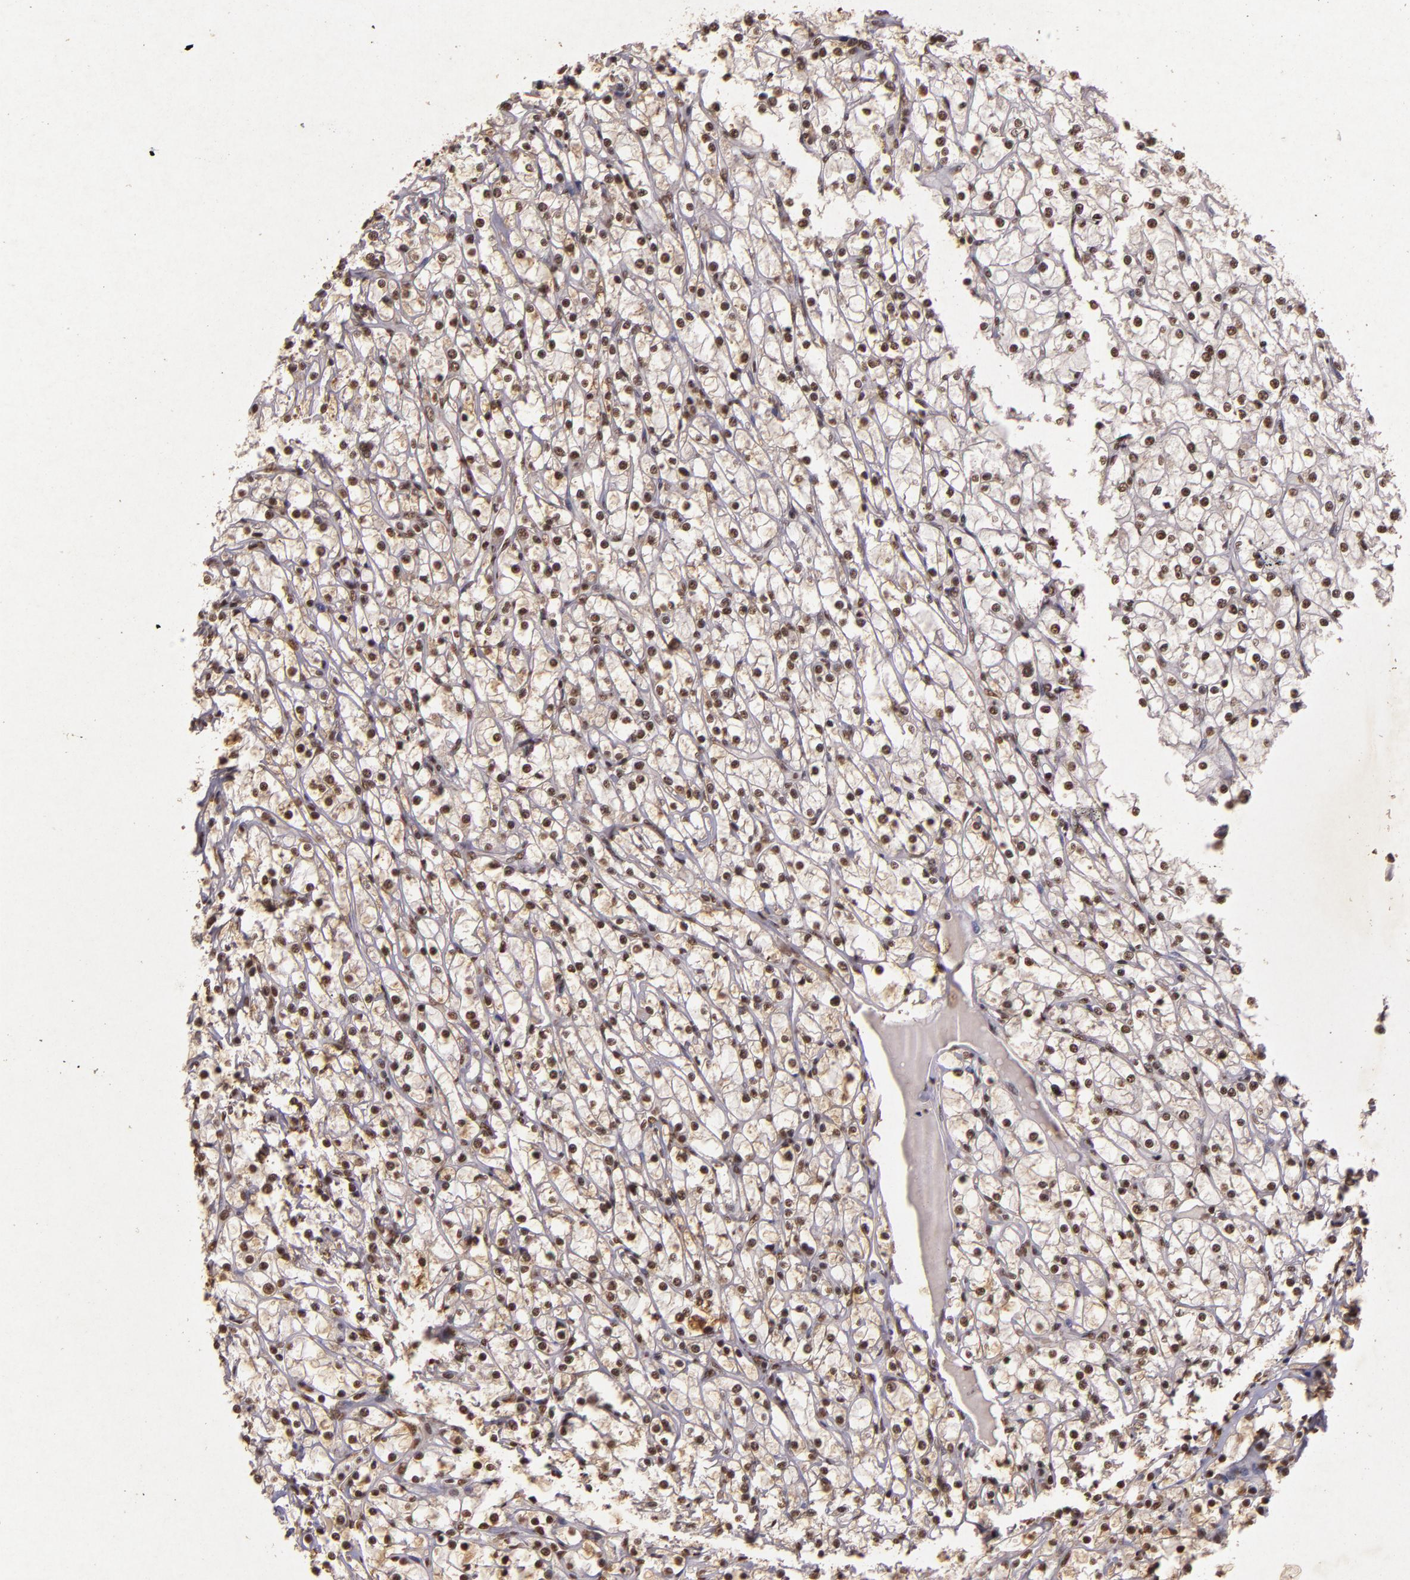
{"staining": {"intensity": "weak", "quantity": ">75%", "location": "nuclear"}, "tissue": "renal cancer", "cell_type": "Tumor cells", "image_type": "cancer", "snomed": [{"axis": "morphology", "description": "Adenocarcinoma, NOS"}, {"axis": "topography", "description": "Kidney"}], "caption": "This image exhibits immunohistochemistry (IHC) staining of adenocarcinoma (renal), with low weak nuclear positivity in approximately >75% of tumor cells.", "gene": "CBX3", "patient": {"sex": "female", "age": 73}}